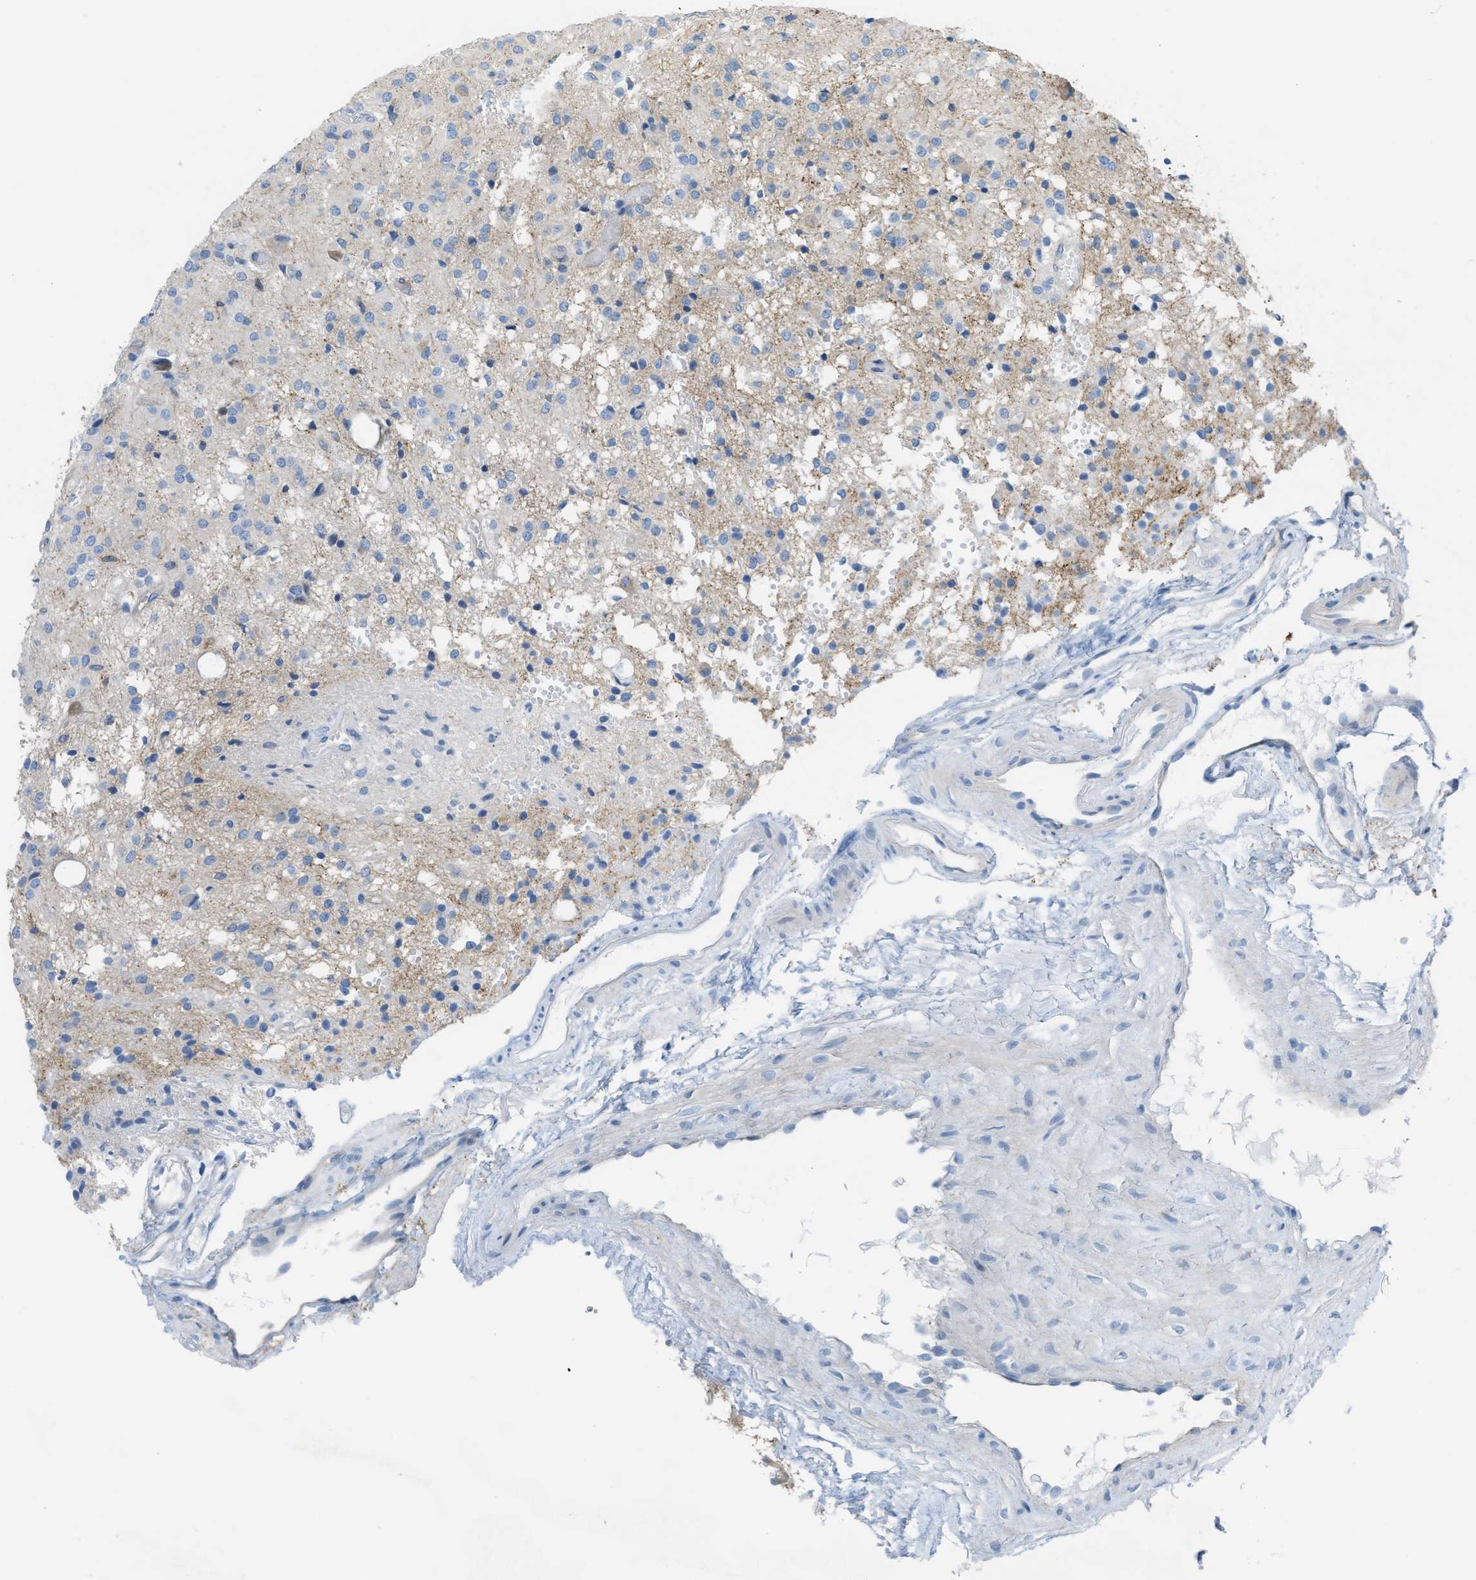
{"staining": {"intensity": "moderate", "quantity": "25%-75%", "location": "cytoplasmic/membranous"}, "tissue": "glioma", "cell_type": "Tumor cells", "image_type": "cancer", "snomed": [{"axis": "morphology", "description": "Glioma, malignant, High grade"}, {"axis": "topography", "description": "Brain"}], "caption": "The micrograph demonstrates immunohistochemical staining of glioma. There is moderate cytoplasmic/membranous expression is seen in approximately 25%-75% of tumor cells.", "gene": "ASGR1", "patient": {"sex": "female", "age": 59}}